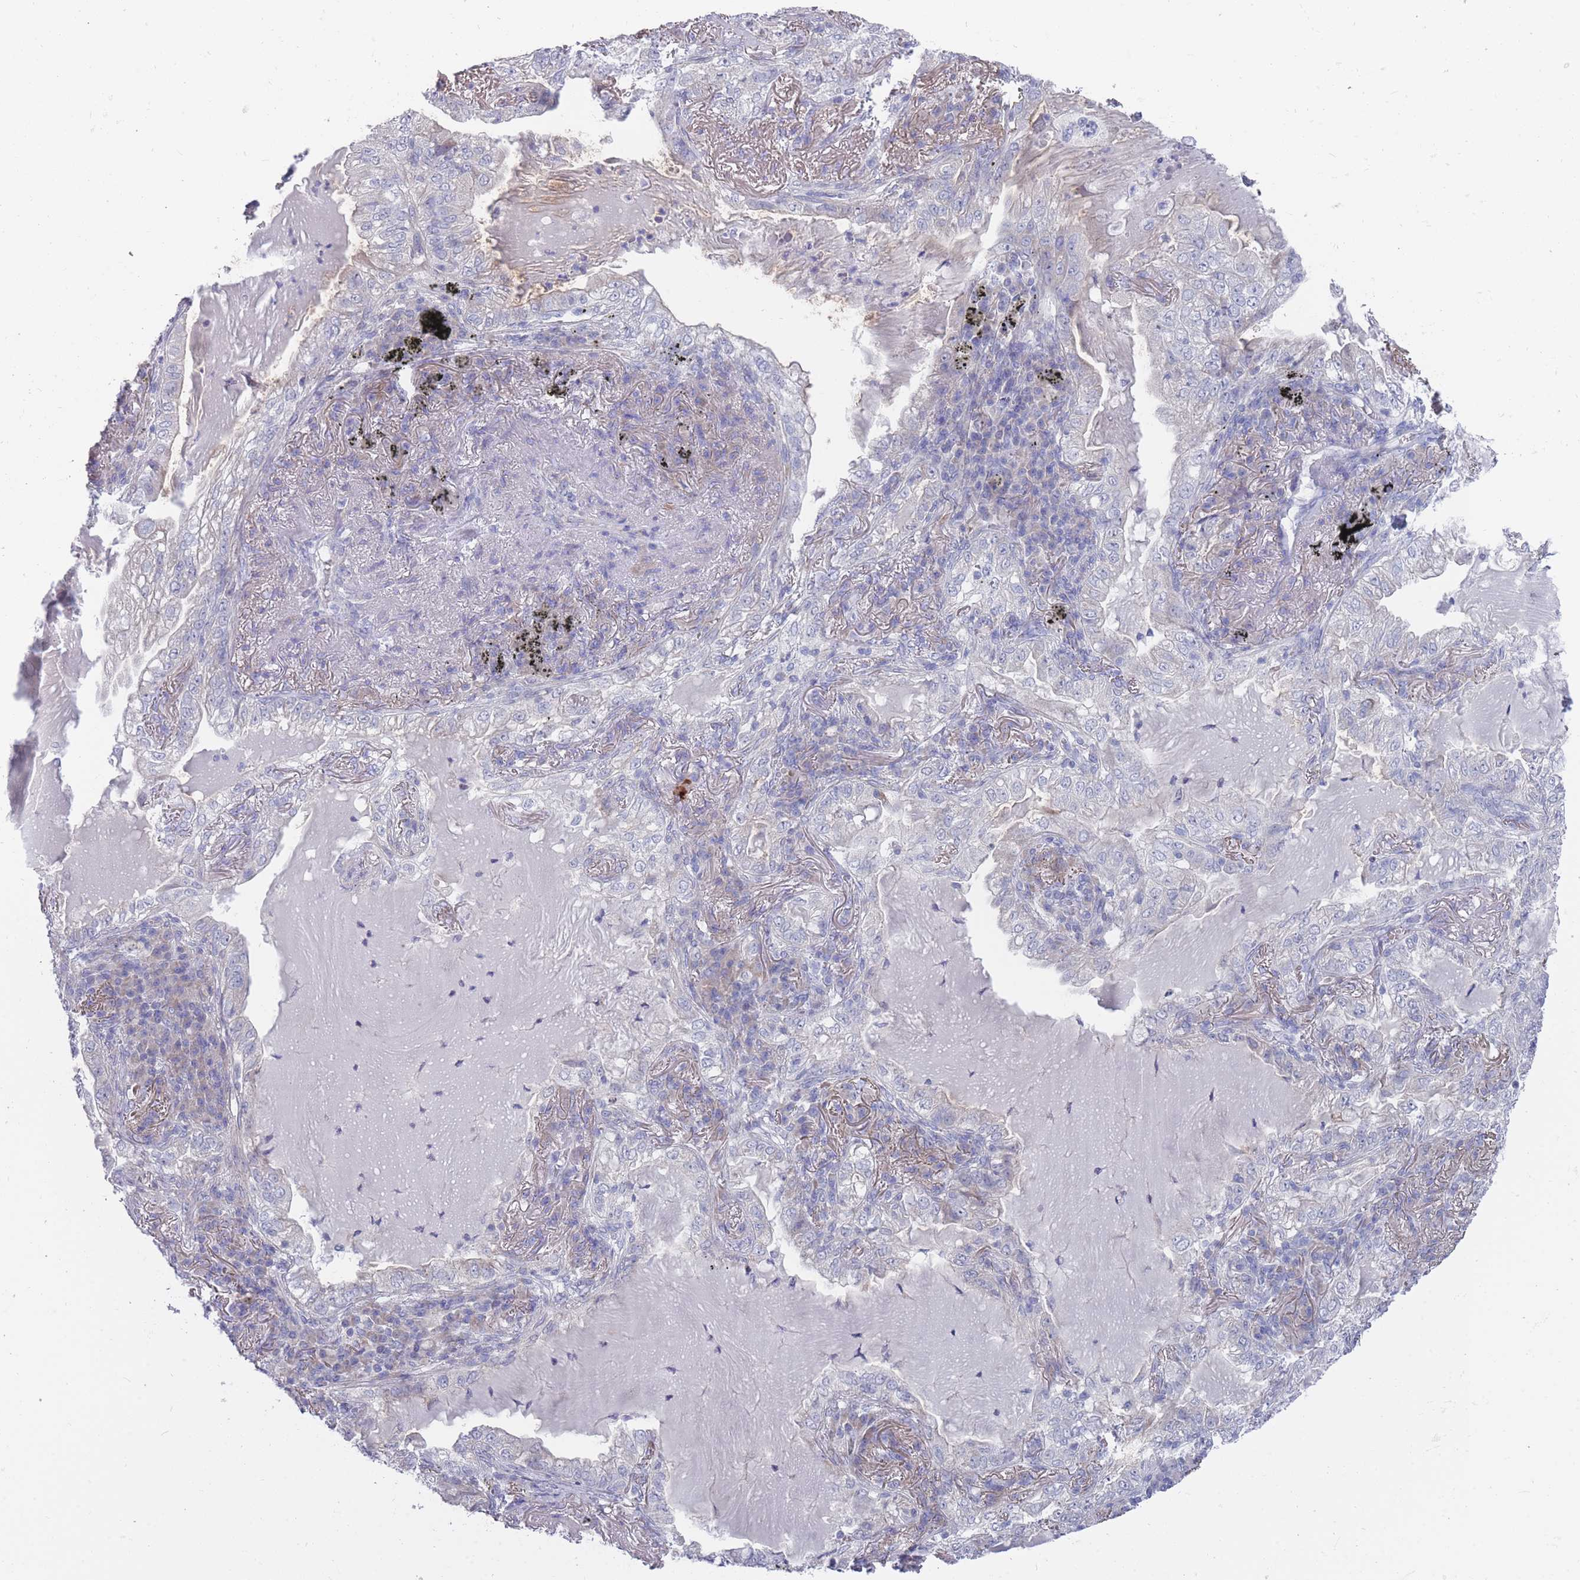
{"staining": {"intensity": "negative", "quantity": "none", "location": "none"}, "tissue": "lung cancer", "cell_type": "Tumor cells", "image_type": "cancer", "snomed": [{"axis": "morphology", "description": "Adenocarcinoma, NOS"}, {"axis": "topography", "description": "Lung"}], "caption": "A high-resolution micrograph shows IHC staining of lung cancer, which exhibits no significant positivity in tumor cells. (DAB (3,3'-diaminobenzidine) IHC visualized using brightfield microscopy, high magnification).", "gene": "PIGU", "patient": {"sex": "female", "age": 73}}